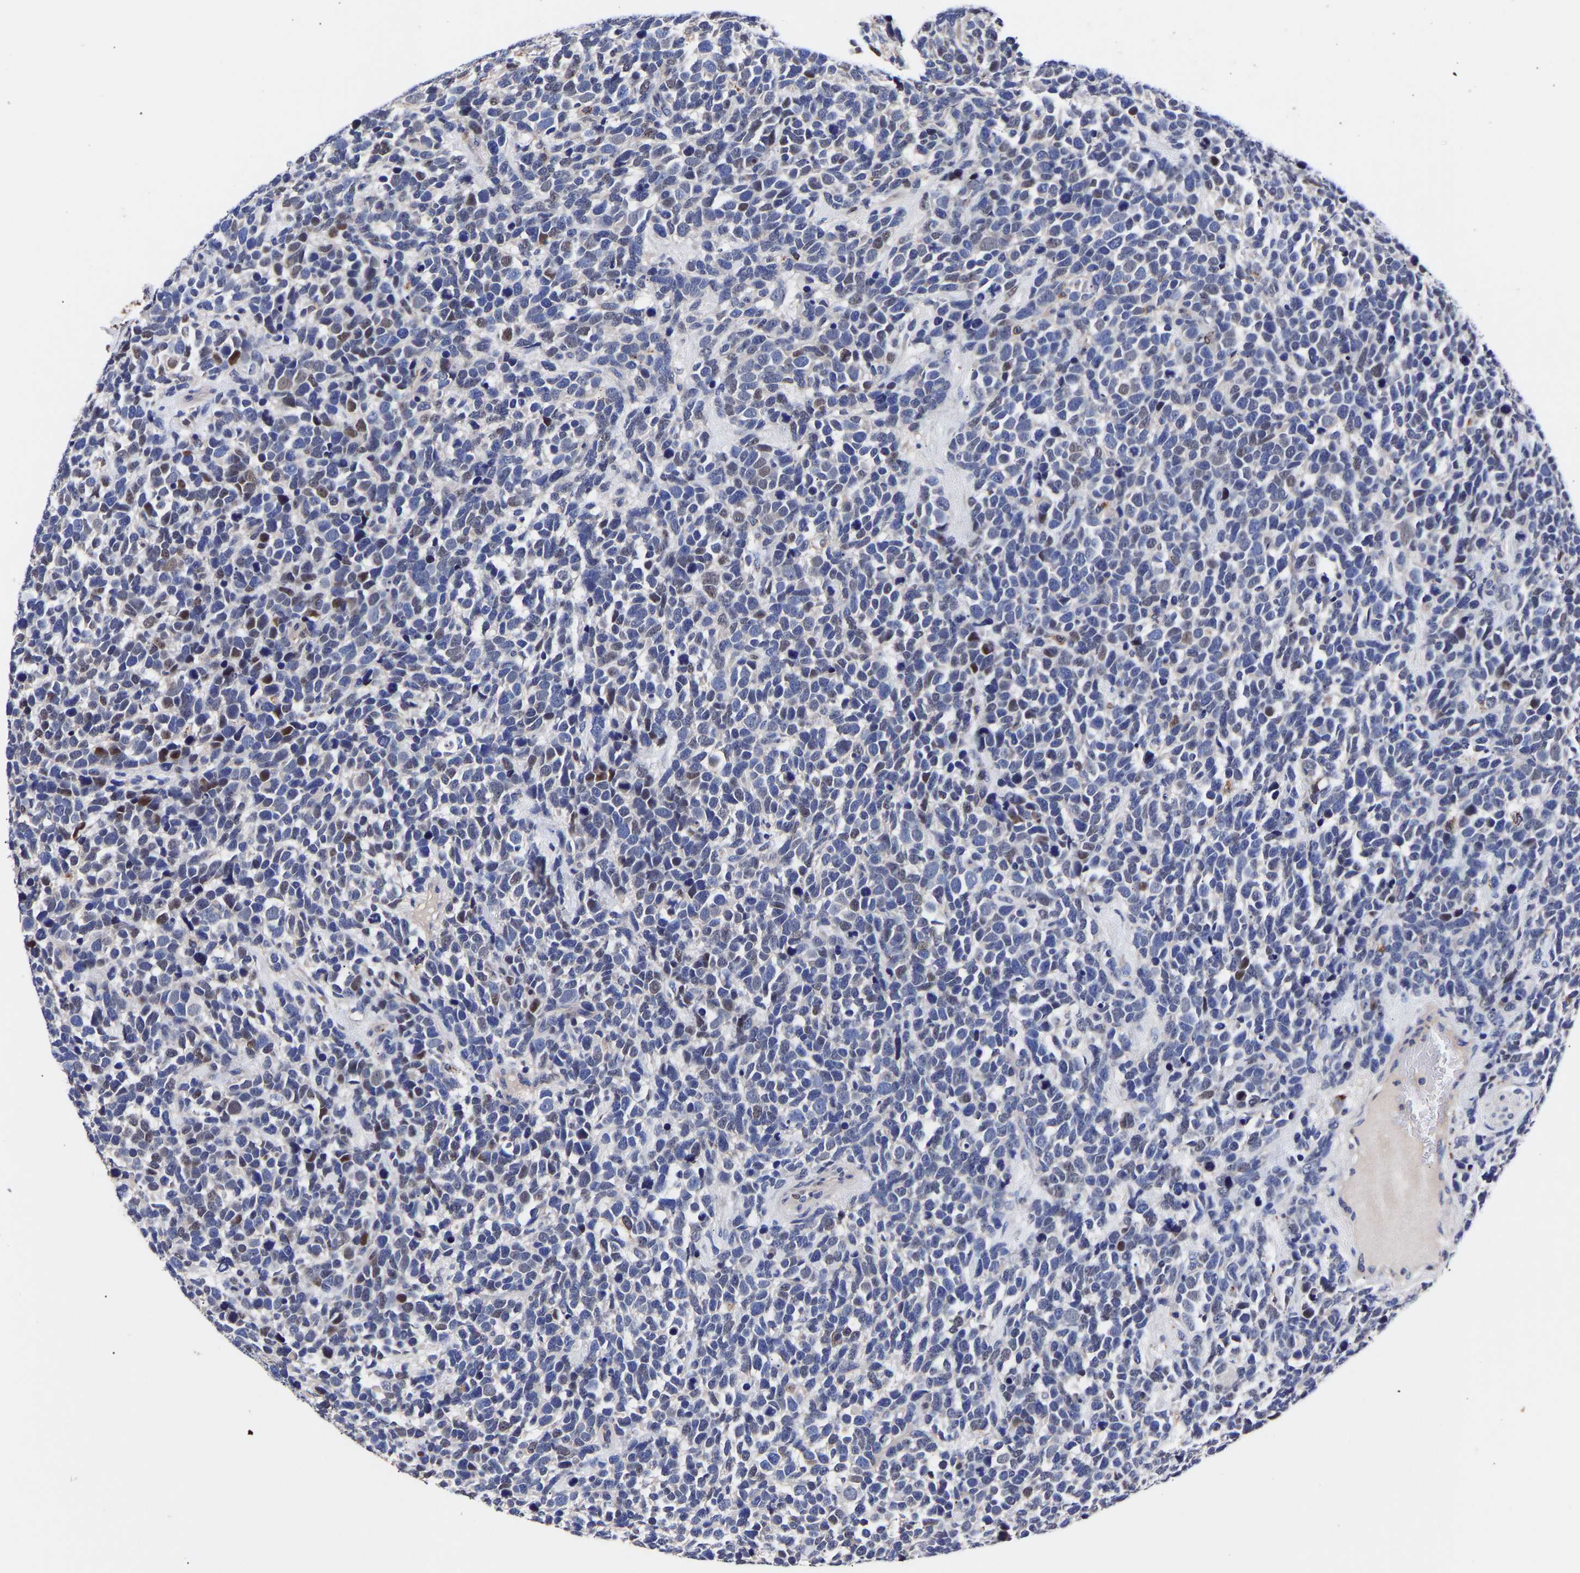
{"staining": {"intensity": "moderate", "quantity": "<25%", "location": "nuclear"}, "tissue": "urothelial cancer", "cell_type": "Tumor cells", "image_type": "cancer", "snomed": [{"axis": "morphology", "description": "Urothelial carcinoma, High grade"}, {"axis": "topography", "description": "Urinary bladder"}], "caption": "This histopathology image reveals urothelial cancer stained with immunohistochemistry (IHC) to label a protein in brown. The nuclear of tumor cells show moderate positivity for the protein. Nuclei are counter-stained blue.", "gene": "SEM1", "patient": {"sex": "female", "age": 82}}